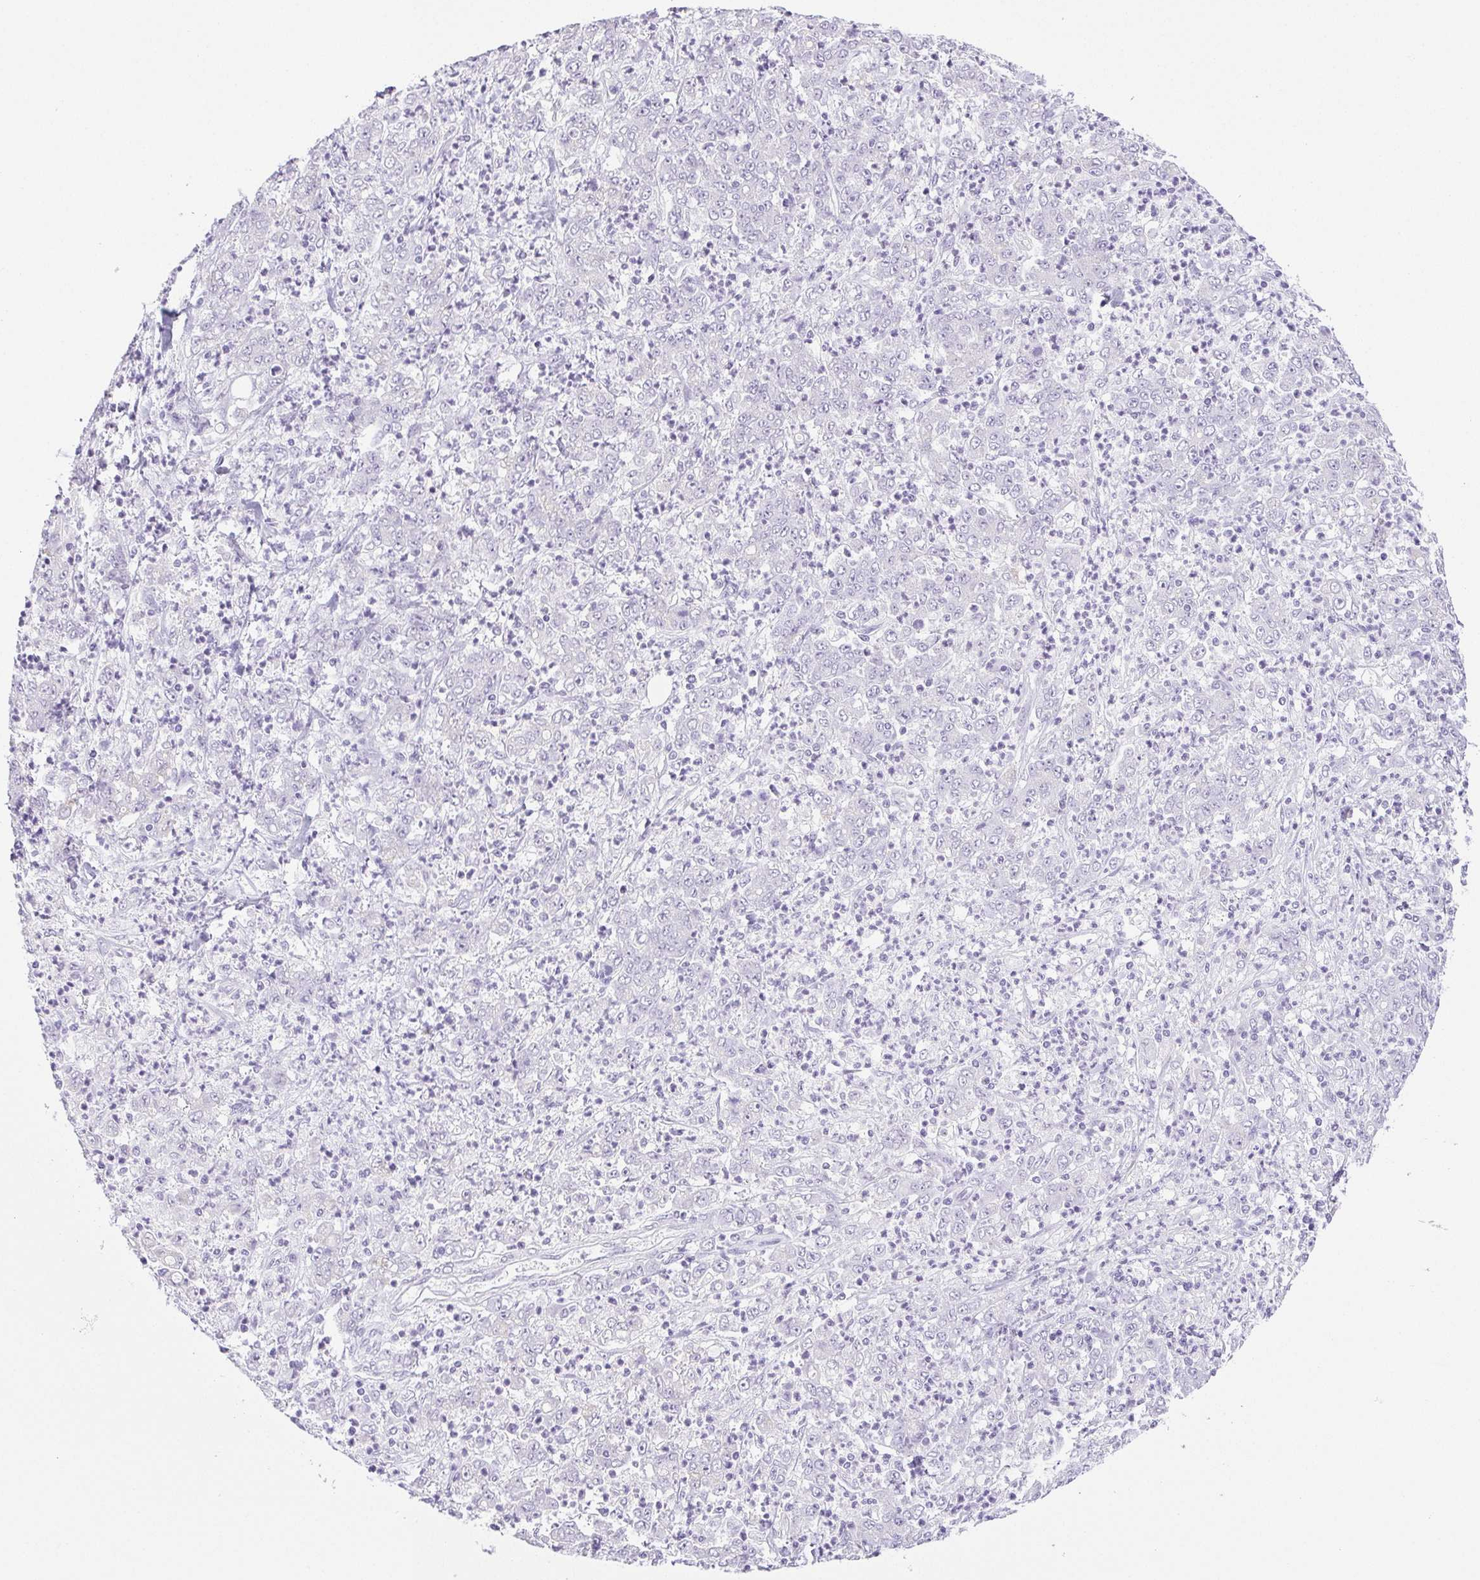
{"staining": {"intensity": "negative", "quantity": "none", "location": "none"}, "tissue": "stomach cancer", "cell_type": "Tumor cells", "image_type": "cancer", "snomed": [{"axis": "morphology", "description": "Adenocarcinoma, NOS"}, {"axis": "topography", "description": "Stomach, lower"}], "caption": "Immunohistochemistry (IHC) histopathology image of human adenocarcinoma (stomach) stained for a protein (brown), which demonstrates no positivity in tumor cells.", "gene": "HLA-G", "patient": {"sex": "female", "age": 71}}